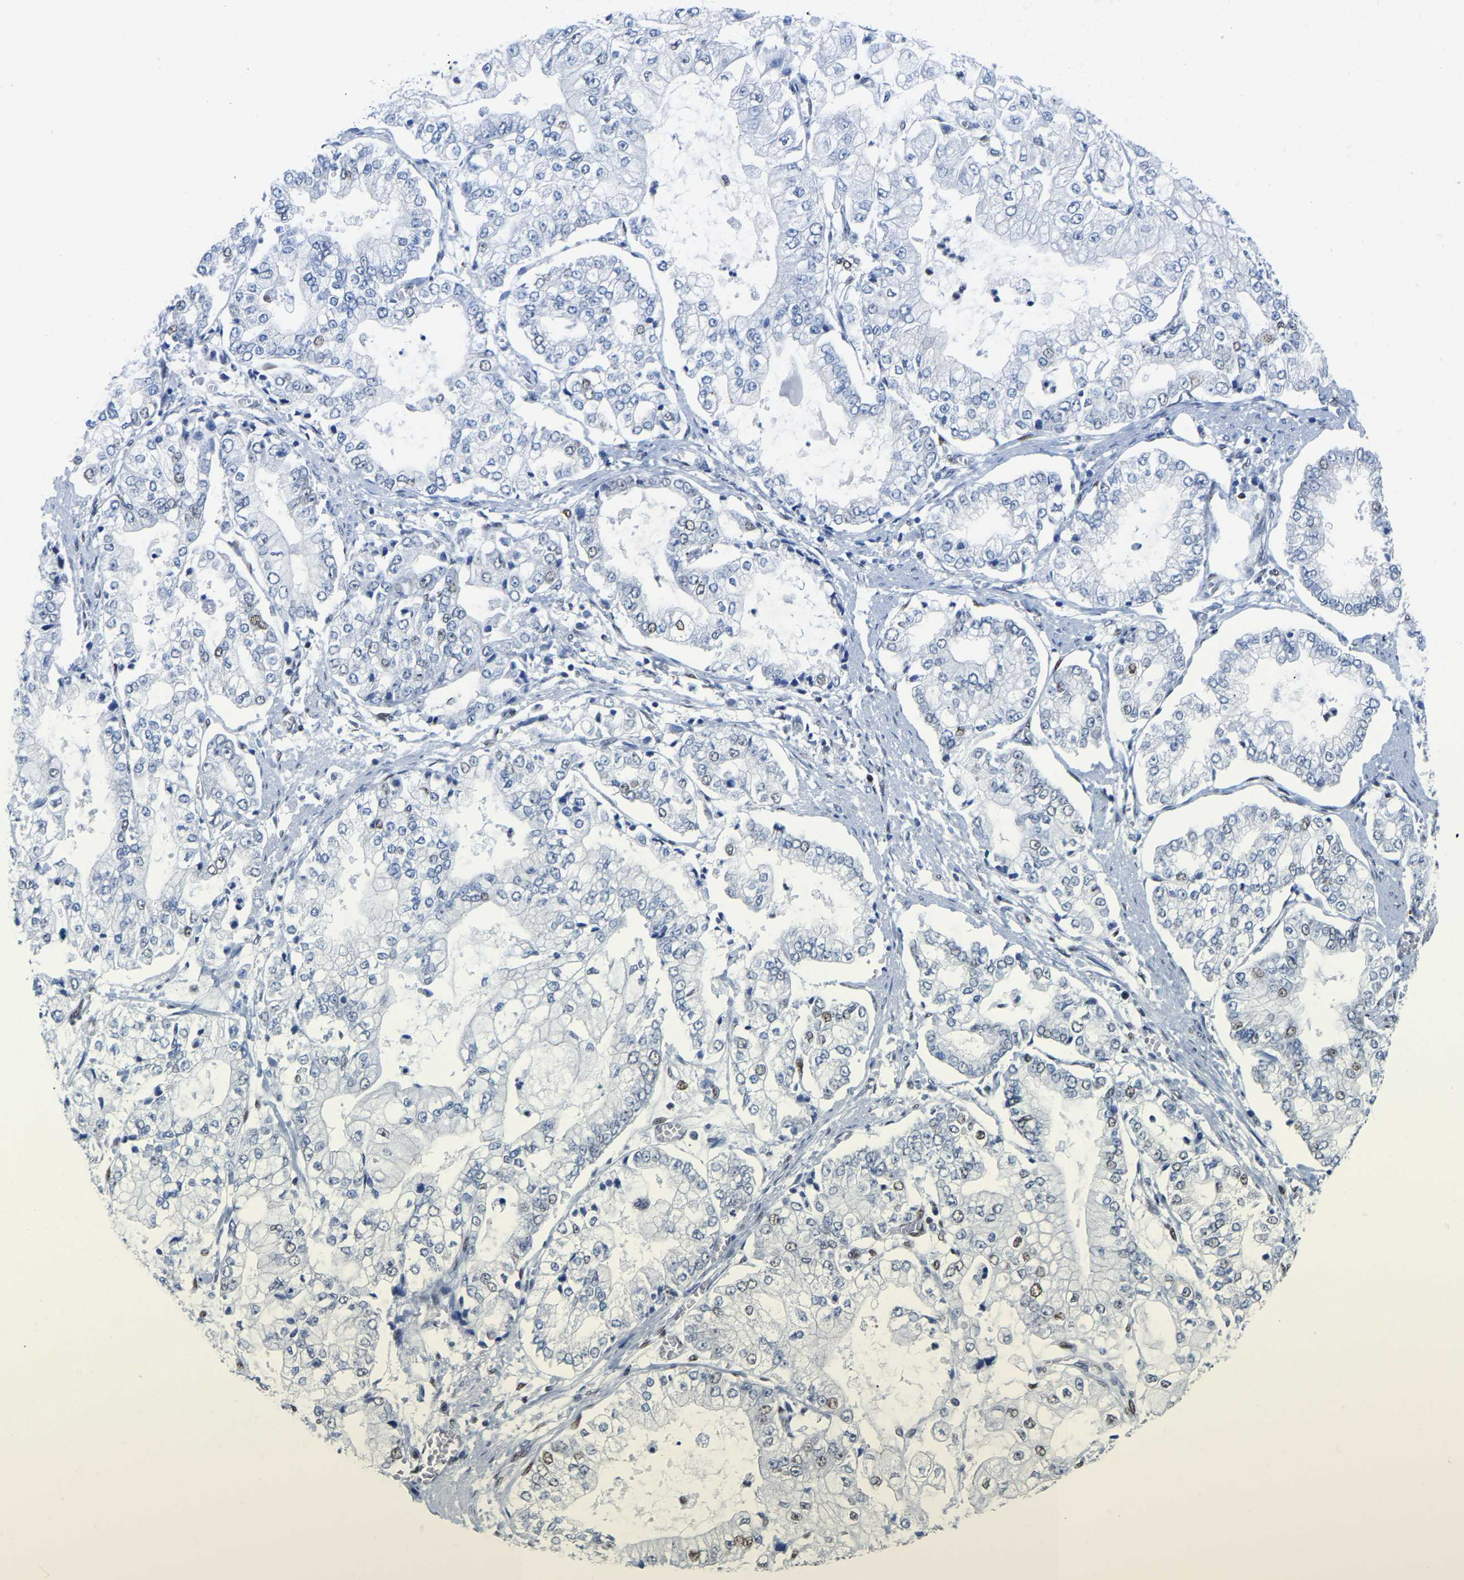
{"staining": {"intensity": "moderate", "quantity": "<25%", "location": "nuclear"}, "tissue": "stomach cancer", "cell_type": "Tumor cells", "image_type": "cancer", "snomed": [{"axis": "morphology", "description": "Adenocarcinoma, NOS"}, {"axis": "topography", "description": "Stomach"}], "caption": "Protein staining by IHC reveals moderate nuclear staining in approximately <25% of tumor cells in stomach cancer (adenocarcinoma). (Stains: DAB (3,3'-diaminobenzidine) in brown, nuclei in blue, Microscopy: brightfield microscopy at high magnification).", "gene": "UBA1", "patient": {"sex": "male", "age": 76}}